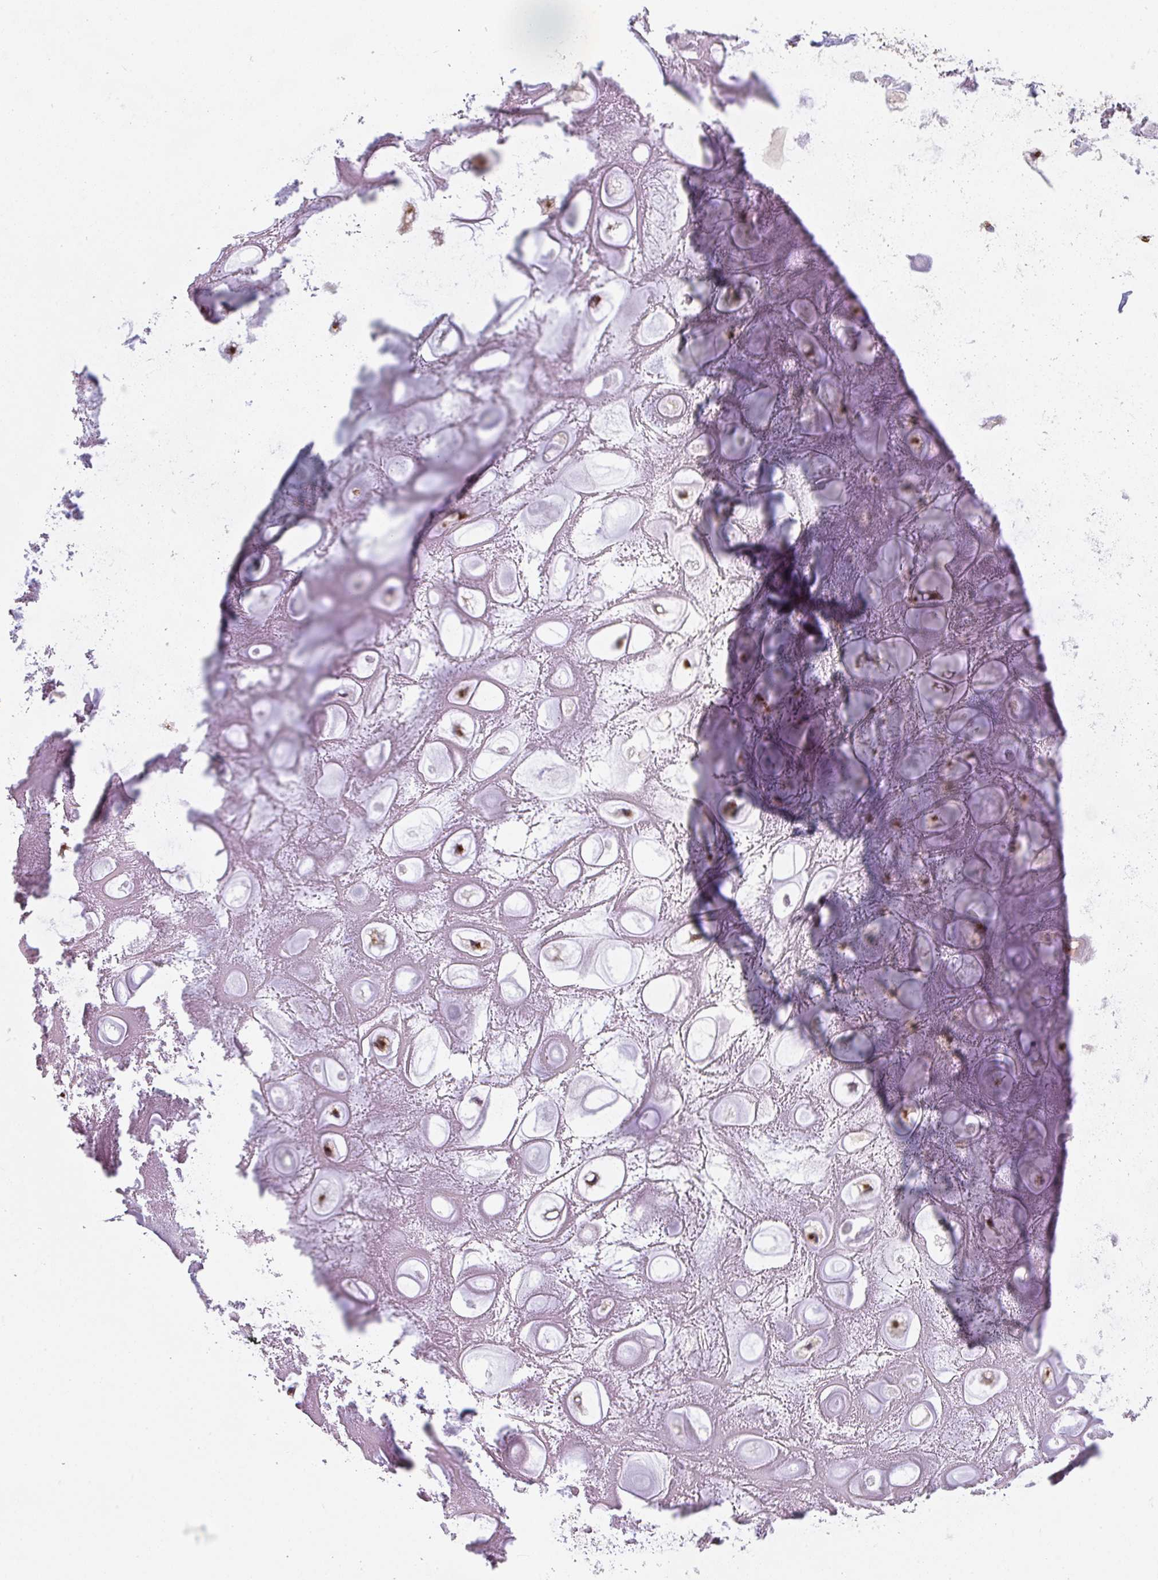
{"staining": {"intensity": "moderate", "quantity": "25%-75%", "location": "cytoplasmic/membranous"}, "tissue": "soft tissue", "cell_type": "Chondrocytes", "image_type": "normal", "snomed": [{"axis": "morphology", "description": "Normal tissue, NOS"}, {"axis": "topography", "description": "Lymph node"}, {"axis": "topography", "description": "Cartilage tissue"}, {"axis": "topography", "description": "Nasopharynx"}], "caption": "A brown stain labels moderate cytoplasmic/membranous positivity of a protein in chondrocytes of benign human soft tissue.", "gene": "GVQW3", "patient": {"sex": "male", "age": 63}}